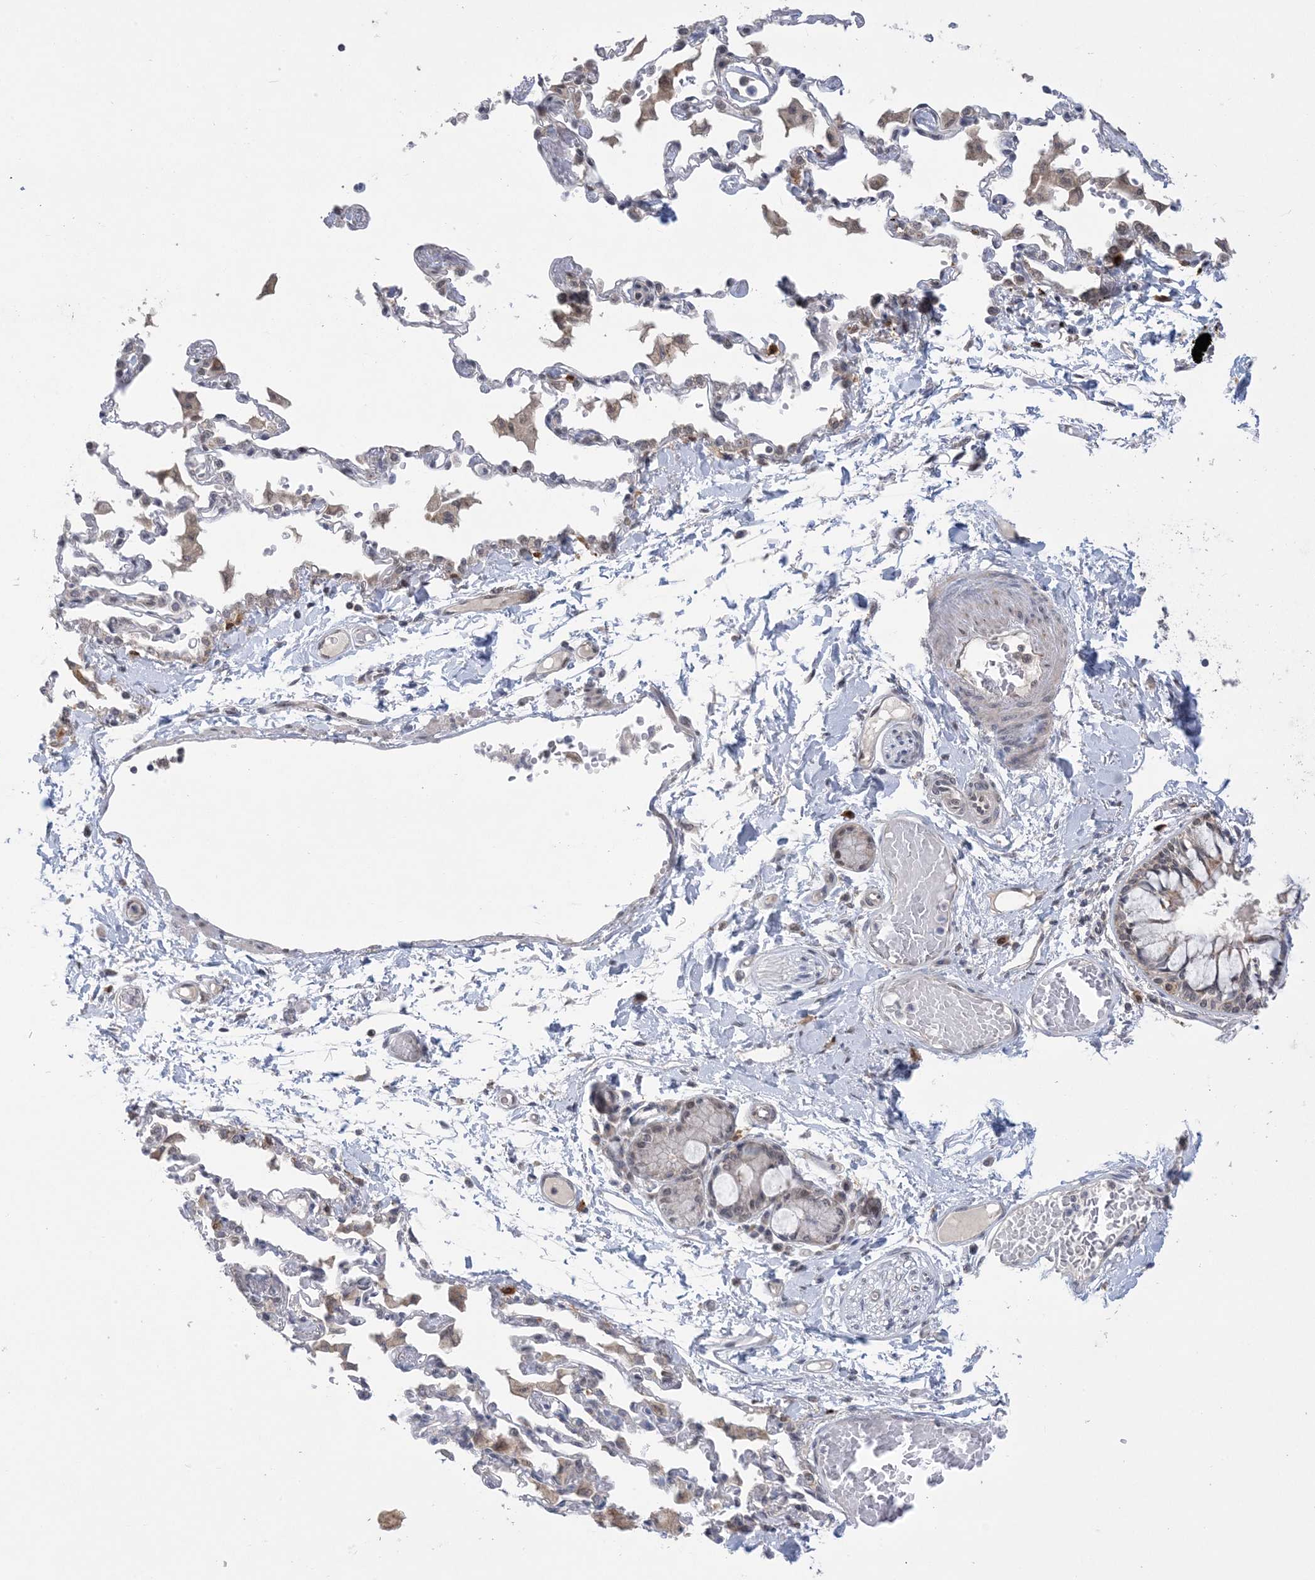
{"staining": {"intensity": "negative", "quantity": "none", "location": "none"}, "tissue": "adipose tissue", "cell_type": "Adipocytes", "image_type": "normal", "snomed": [{"axis": "morphology", "description": "Normal tissue, NOS"}, {"axis": "topography", "description": "Cartilage tissue"}, {"axis": "topography", "description": "Bronchus"}, {"axis": "topography", "description": "Lung"}, {"axis": "topography", "description": "Peripheral nerve tissue"}], "caption": "There is no significant positivity in adipocytes of adipose tissue. The staining is performed using DAB (3,3'-diaminobenzidine) brown chromogen with nuclei counter-stained in using hematoxylin.", "gene": "TRMT10C", "patient": {"sex": "female", "age": 49}}